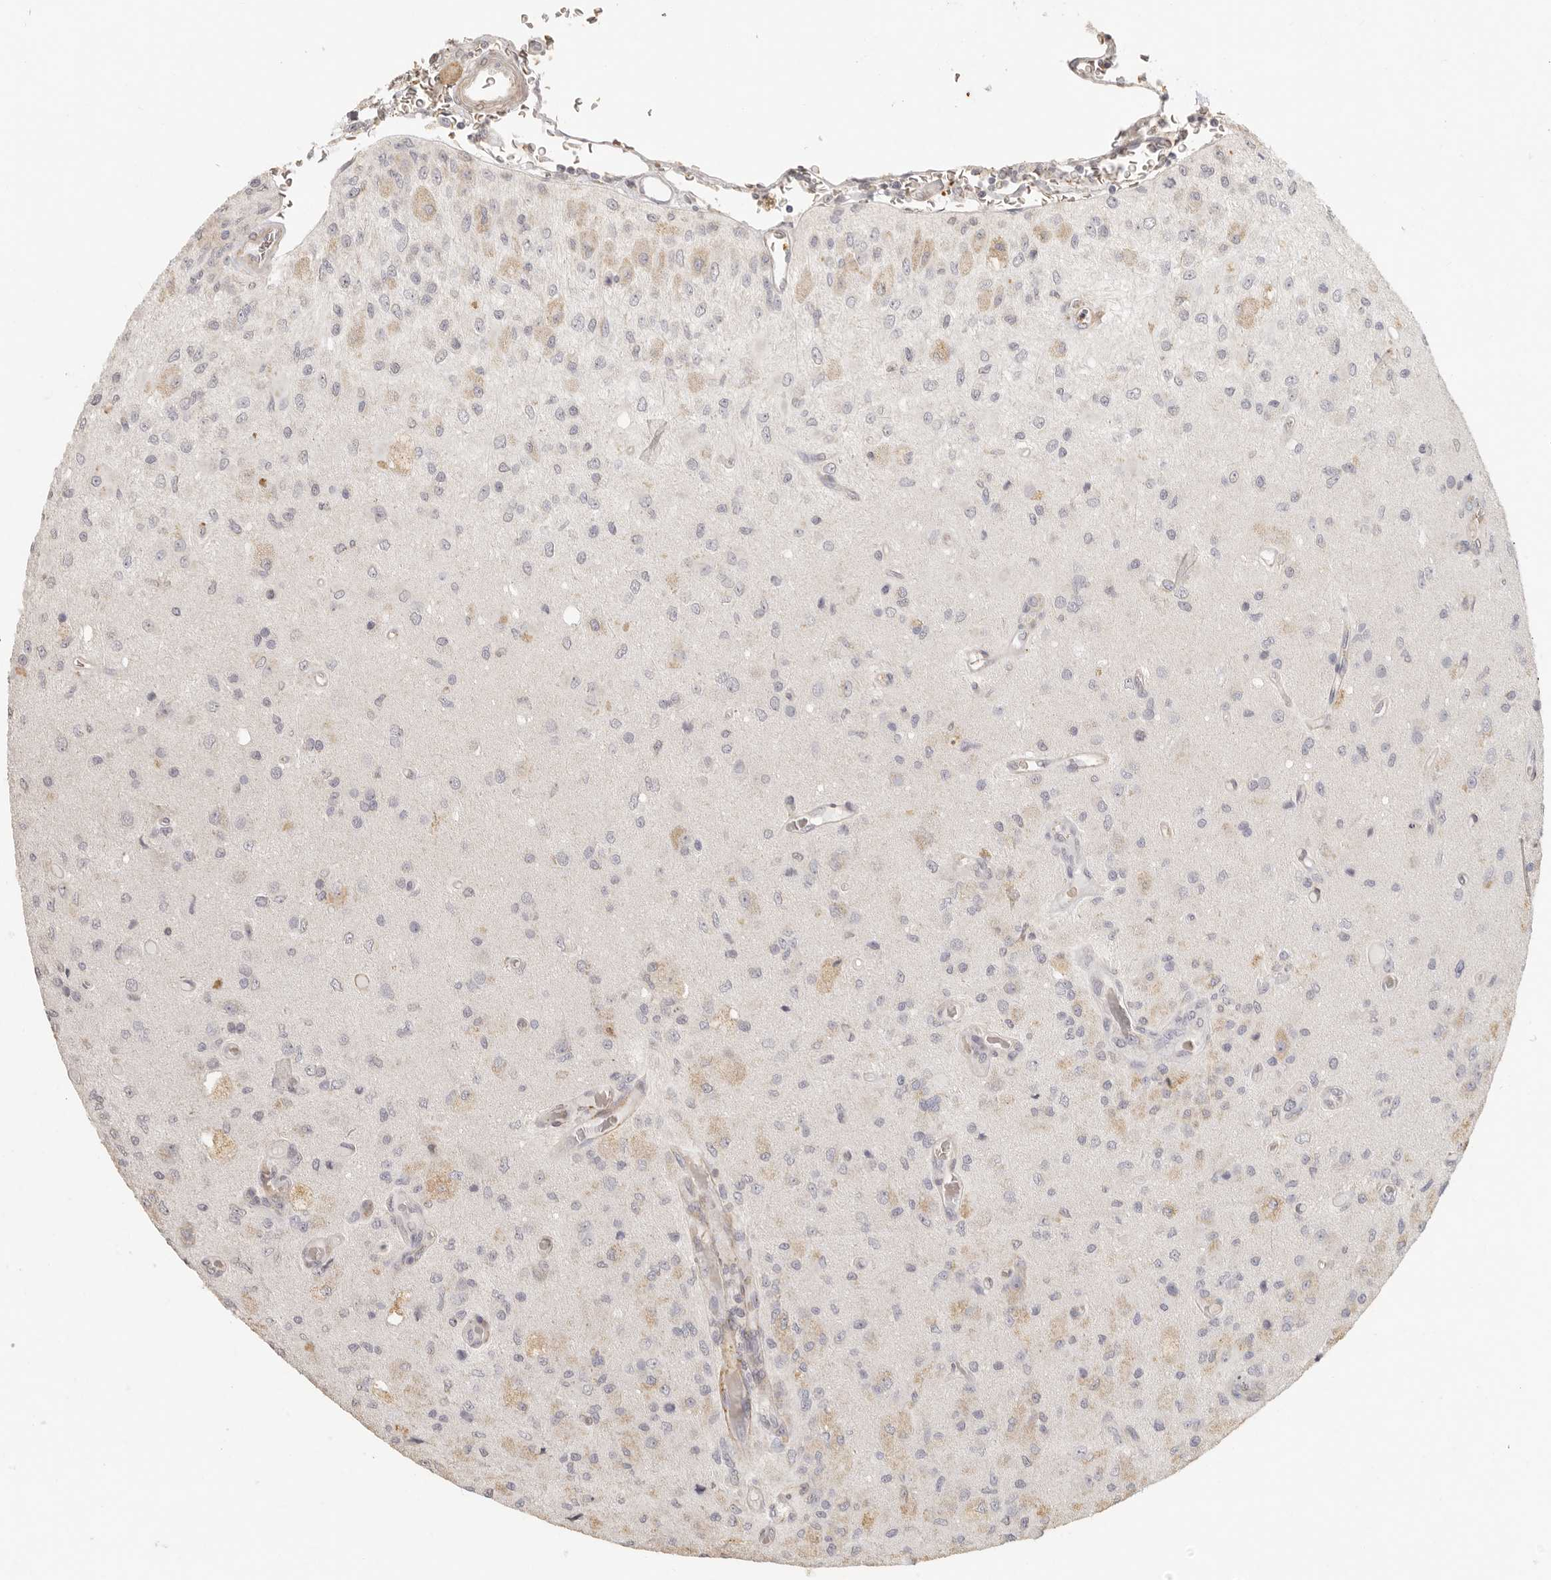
{"staining": {"intensity": "weak", "quantity": "<25%", "location": "cytoplasmic/membranous"}, "tissue": "glioma", "cell_type": "Tumor cells", "image_type": "cancer", "snomed": [{"axis": "morphology", "description": "Normal tissue, NOS"}, {"axis": "morphology", "description": "Glioma, malignant, High grade"}, {"axis": "topography", "description": "Cerebral cortex"}], "caption": "Immunohistochemical staining of human malignant glioma (high-grade) exhibits no significant expression in tumor cells.", "gene": "NIBAN1", "patient": {"sex": "male", "age": 77}}